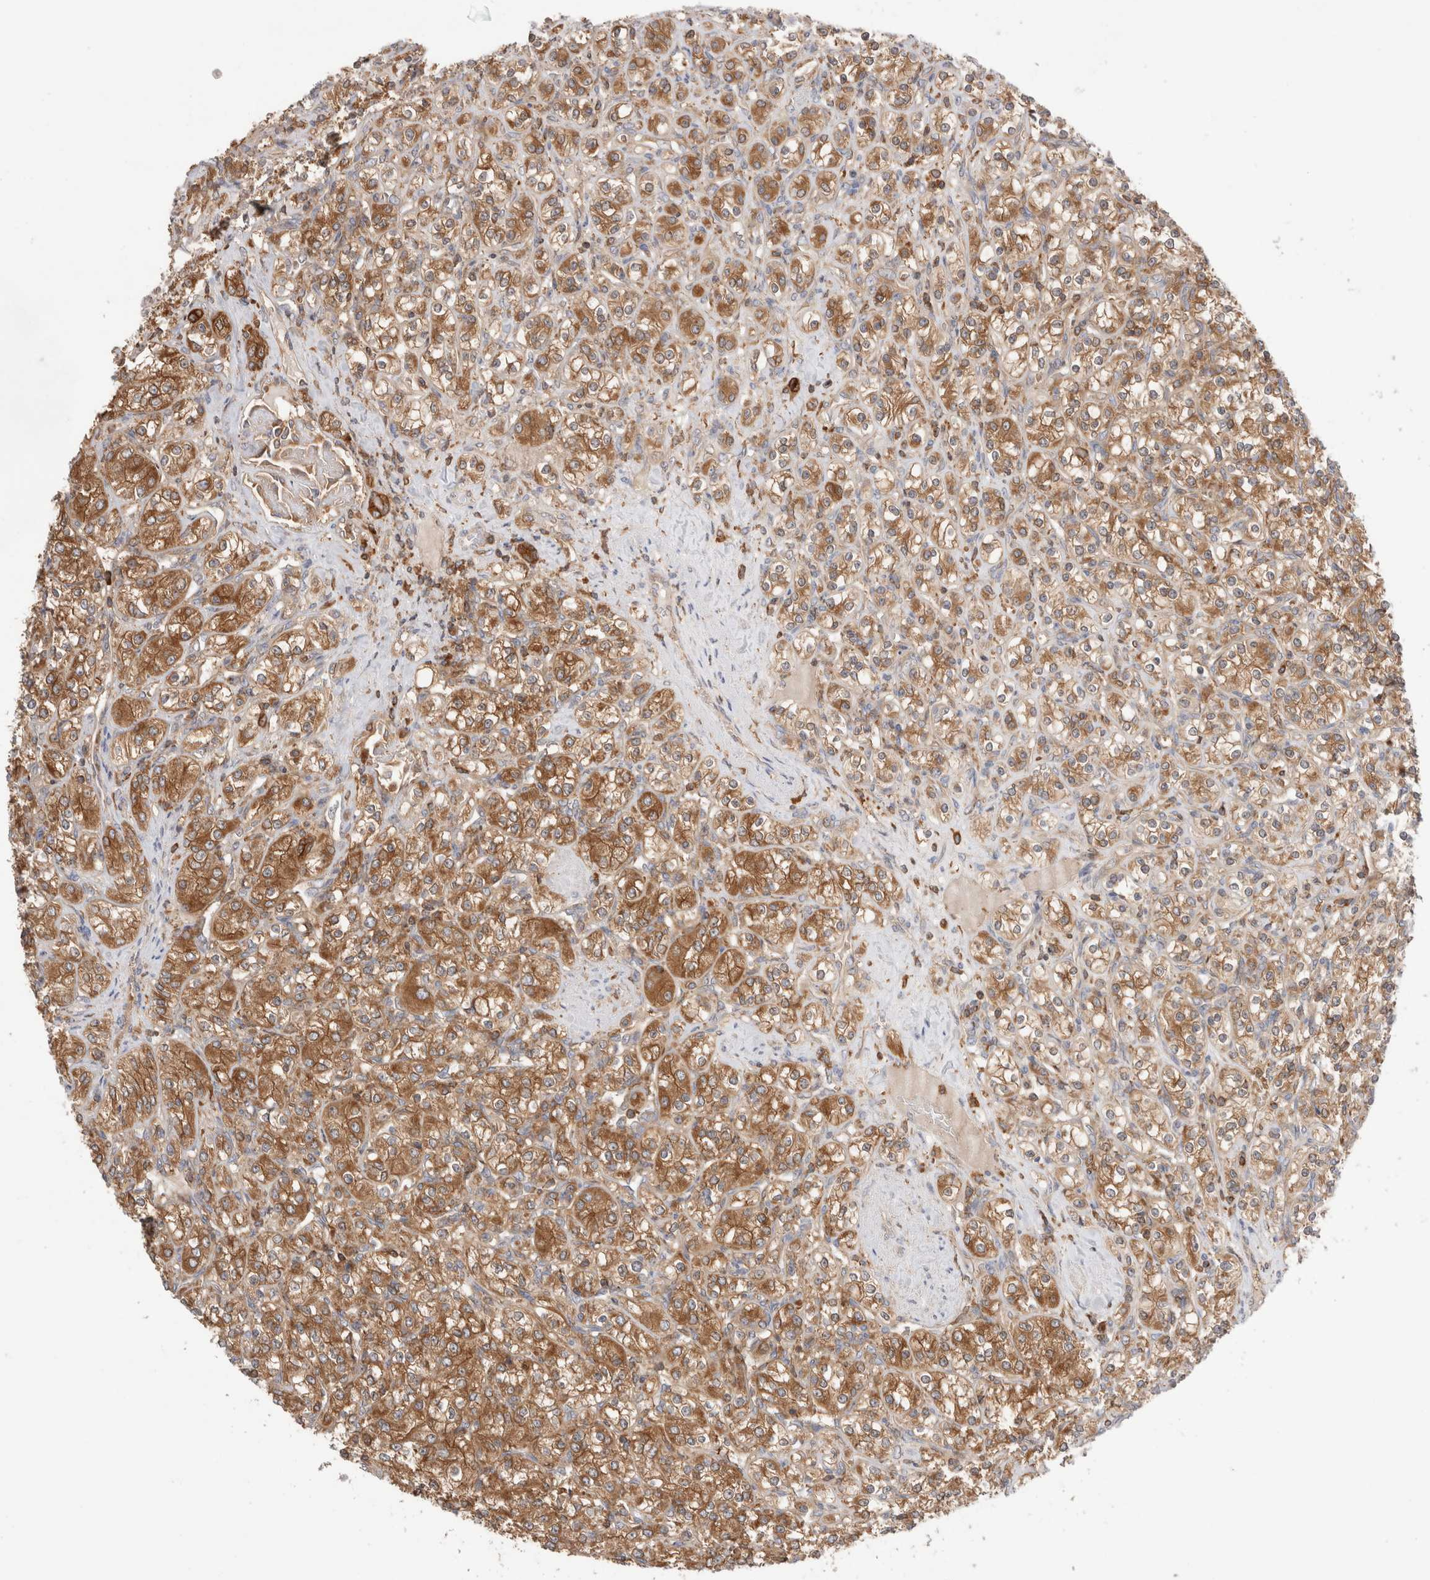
{"staining": {"intensity": "strong", "quantity": ">75%", "location": "cytoplasmic/membranous"}, "tissue": "renal cancer", "cell_type": "Tumor cells", "image_type": "cancer", "snomed": [{"axis": "morphology", "description": "Adenocarcinoma, NOS"}, {"axis": "topography", "description": "Kidney"}], "caption": "Renal adenocarcinoma stained with DAB (3,3'-diaminobenzidine) immunohistochemistry reveals high levels of strong cytoplasmic/membranous positivity in approximately >75% of tumor cells.", "gene": "KLHL14", "patient": {"sex": "male", "age": 77}}